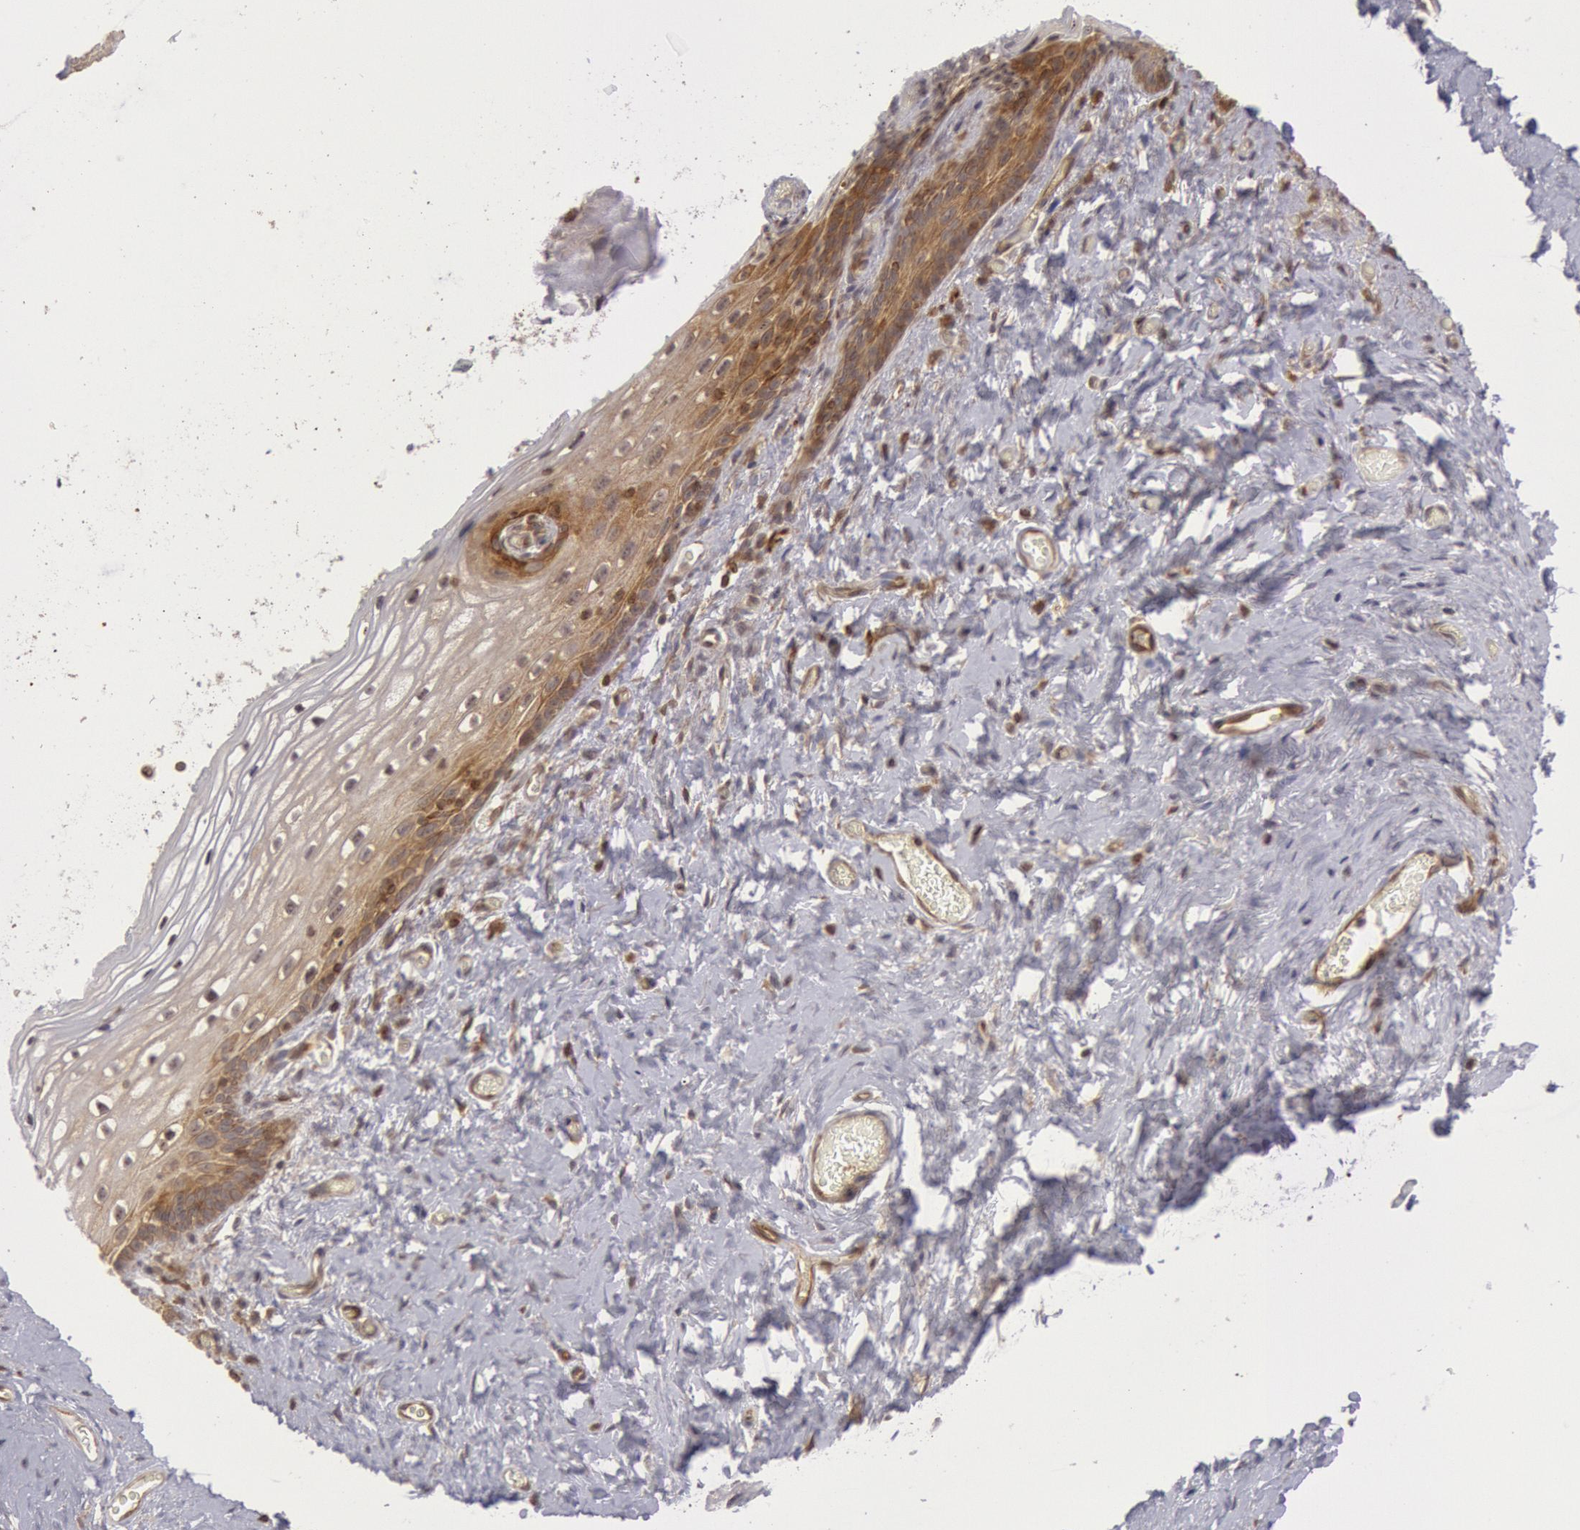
{"staining": {"intensity": "weak", "quantity": "<25%", "location": "cytoplasmic/membranous"}, "tissue": "vagina", "cell_type": "Squamous epithelial cells", "image_type": "normal", "snomed": [{"axis": "morphology", "description": "Normal tissue, NOS"}, {"axis": "topography", "description": "Vagina"}], "caption": "This is a micrograph of immunohistochemistry staining of unremarkable vagina, which shows no positivity in squamous epithelial cells.", "gene": "ENSG00000250264", "patient": {"sex": "female", "age": 61}}